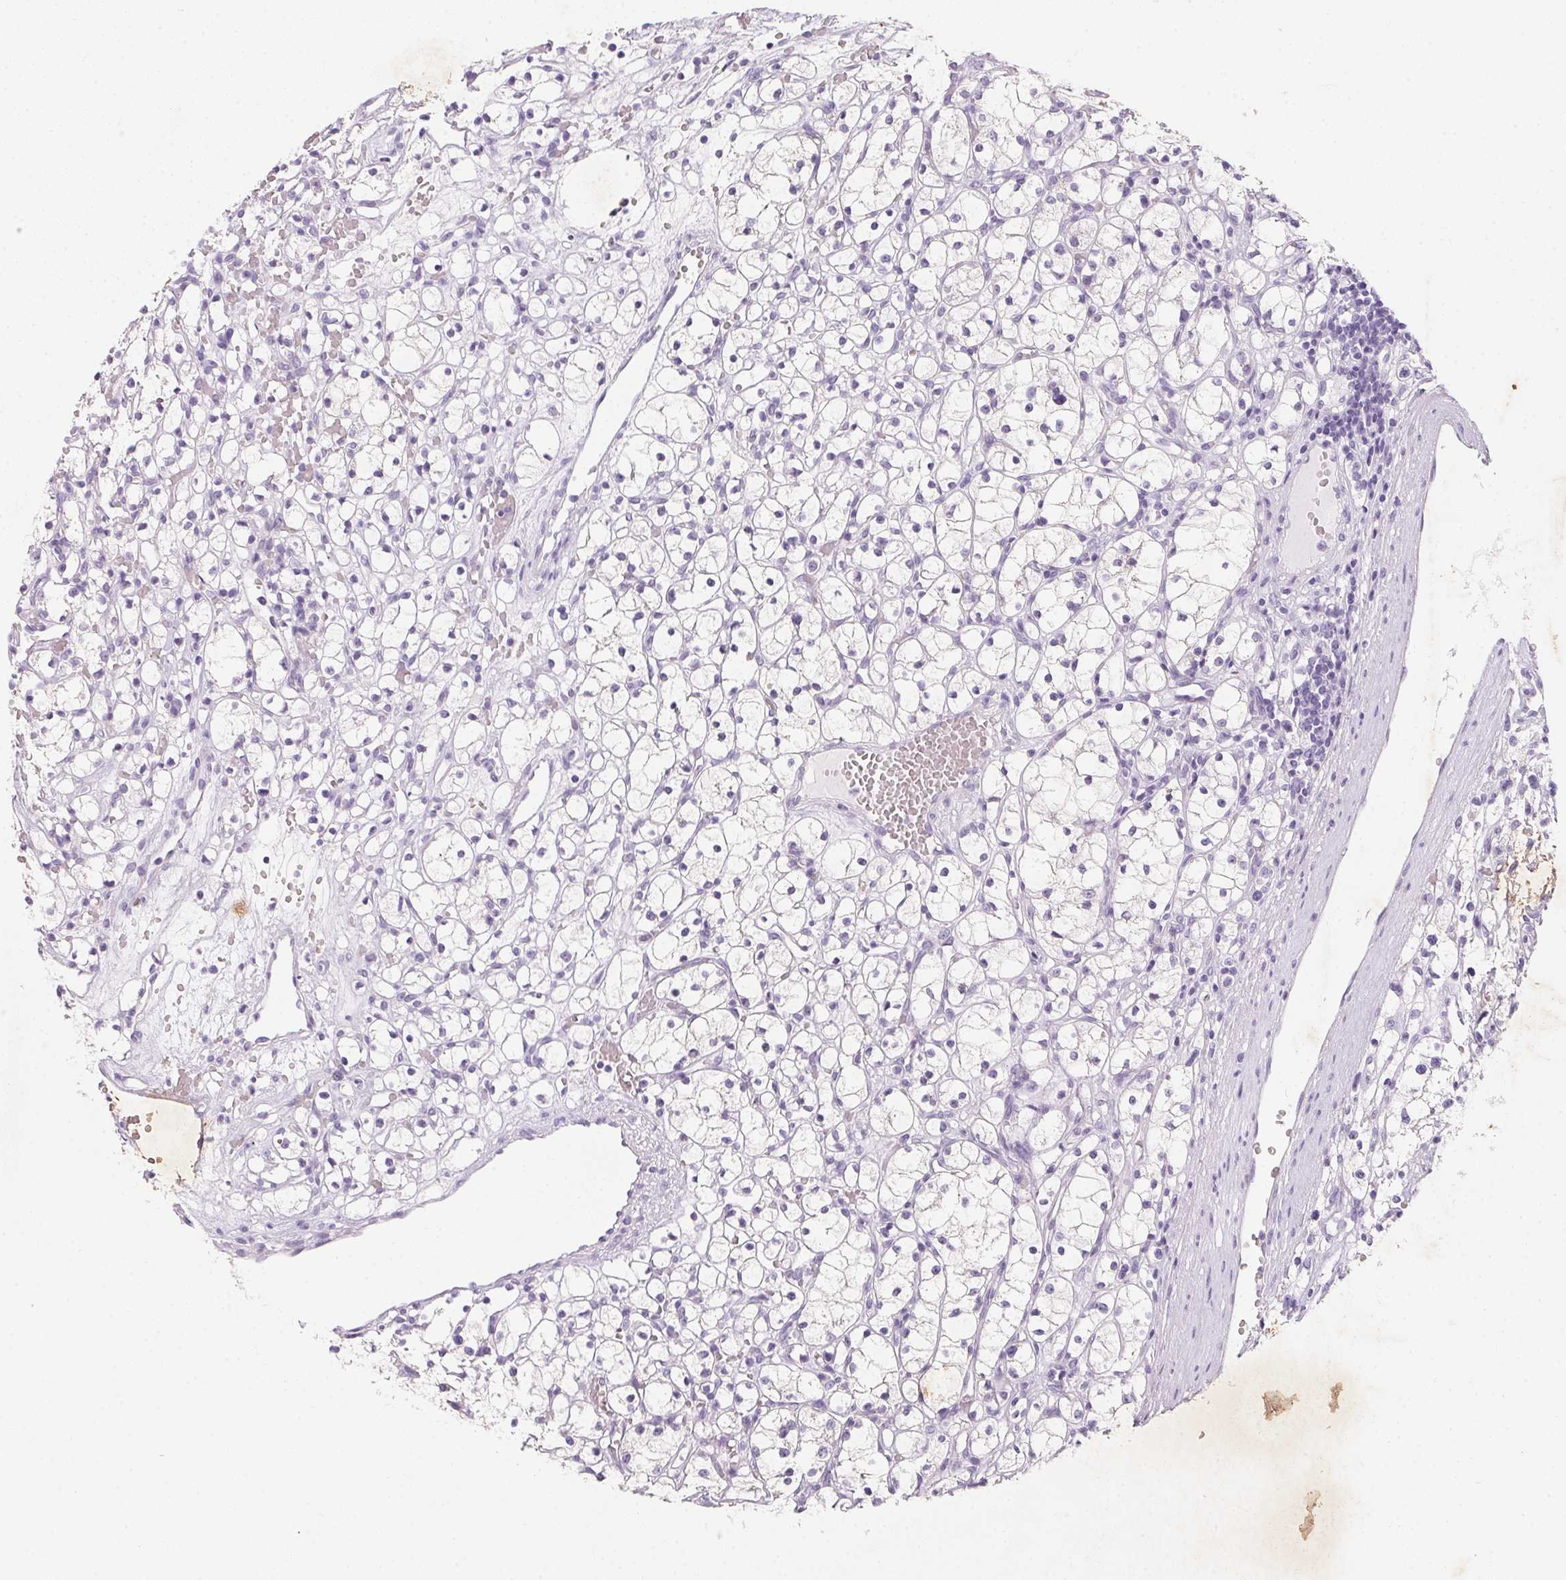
{"staining": {"intensity": "negative", "quantity": "none", "location": "none"}, "tissue": "renal cancer", "cell_type": "Tumor cells", "image_type": "cancer", "snomed": [{"axis": "morphology", "description": "Adenocarcinoma, NOS"}, {"axis": "topography", "description": "Kidney"}], "caption": "Immunohistochemistry (IHC) of renal cancer demonstrates no staining in tumor cells.", "gene": "DCD", "patient": {"sex": "female", "age": 59}}